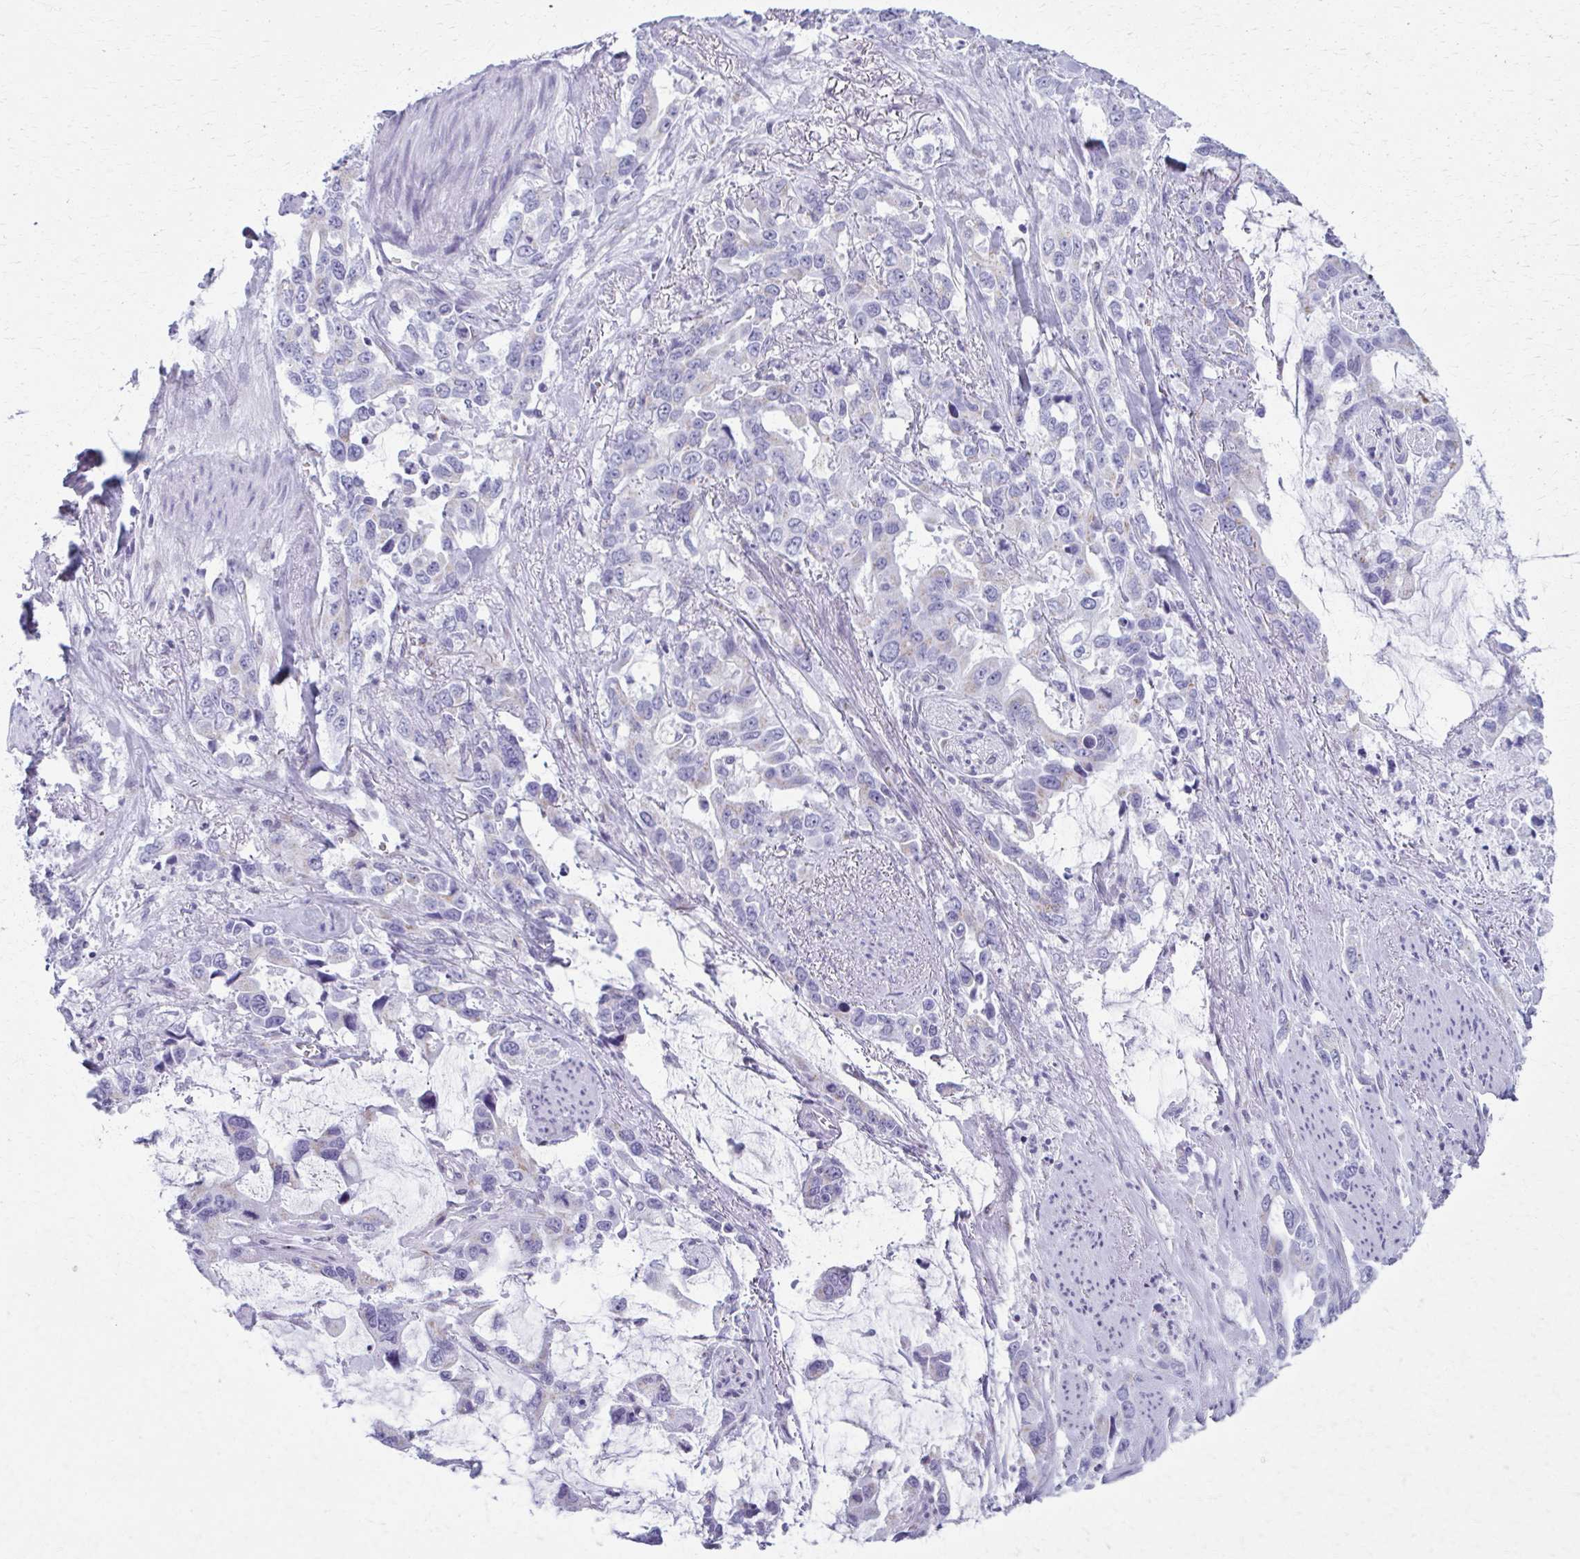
{"staining": {"intensity": "negative", "quantity": "none", "location": "none"}, "tissue": "stomach cancer", "cell_type": "Tumor cells", "image_type": "cancer", "snomed": [{"axis": "morphology", "description": "Adenocarcinoma, NOS"}, {"axis": "topography", "description": "Stomach, upper"}], "caption": "Tumor cells are negative for protein expression in human stomach cancer.", "gene": "SCLY", "patient": {"sex": "male", "age": 85}}